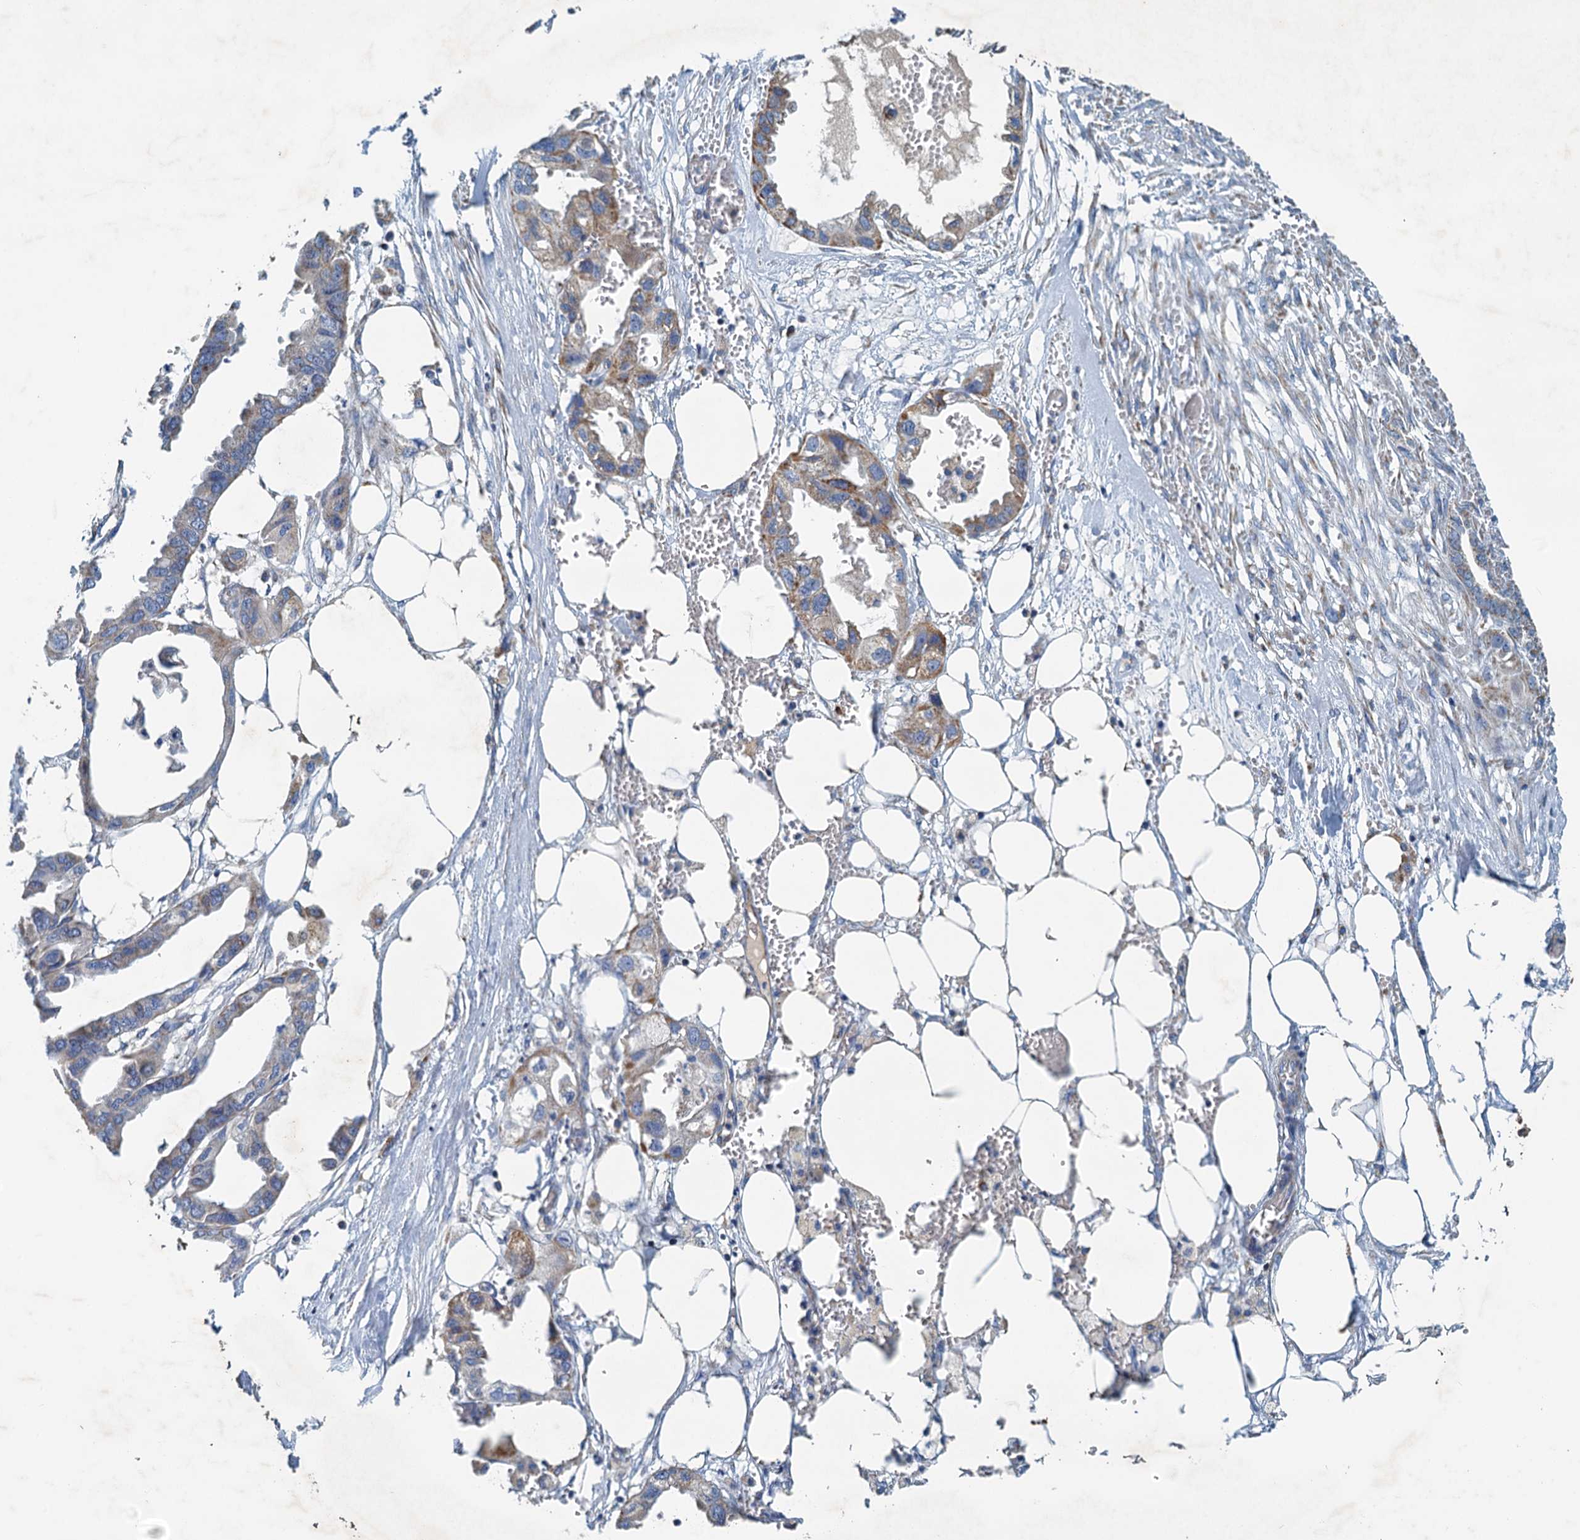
{"staining": {"intensity": "moderate", "quantity": "25%-75%", "location": "cytoplasmic/membranous"}, "tissue": "endometrial cancer", "cell_type": "Tumor cells", "image_type": "cancer", "snomed": [{"axis": "morphology", "description": "Adenocarcinoma, NOS"}, {"axis": "morphology", "description": "Adenocarcinoma, metastatic, NOS"}, {"axis": "topography", "description": "Adipose tissue"}, {"axis": "topography", "description": "Endometrium"}], "caption": "Approximately 25%-75% of tumor cells in endometrial cancer display moderate cytoplasmic/membranous protein expression as visualized by brown immunohistochemical staining.", "gene": "POC1A", "patient": {"sex": "female", "age": 67}}